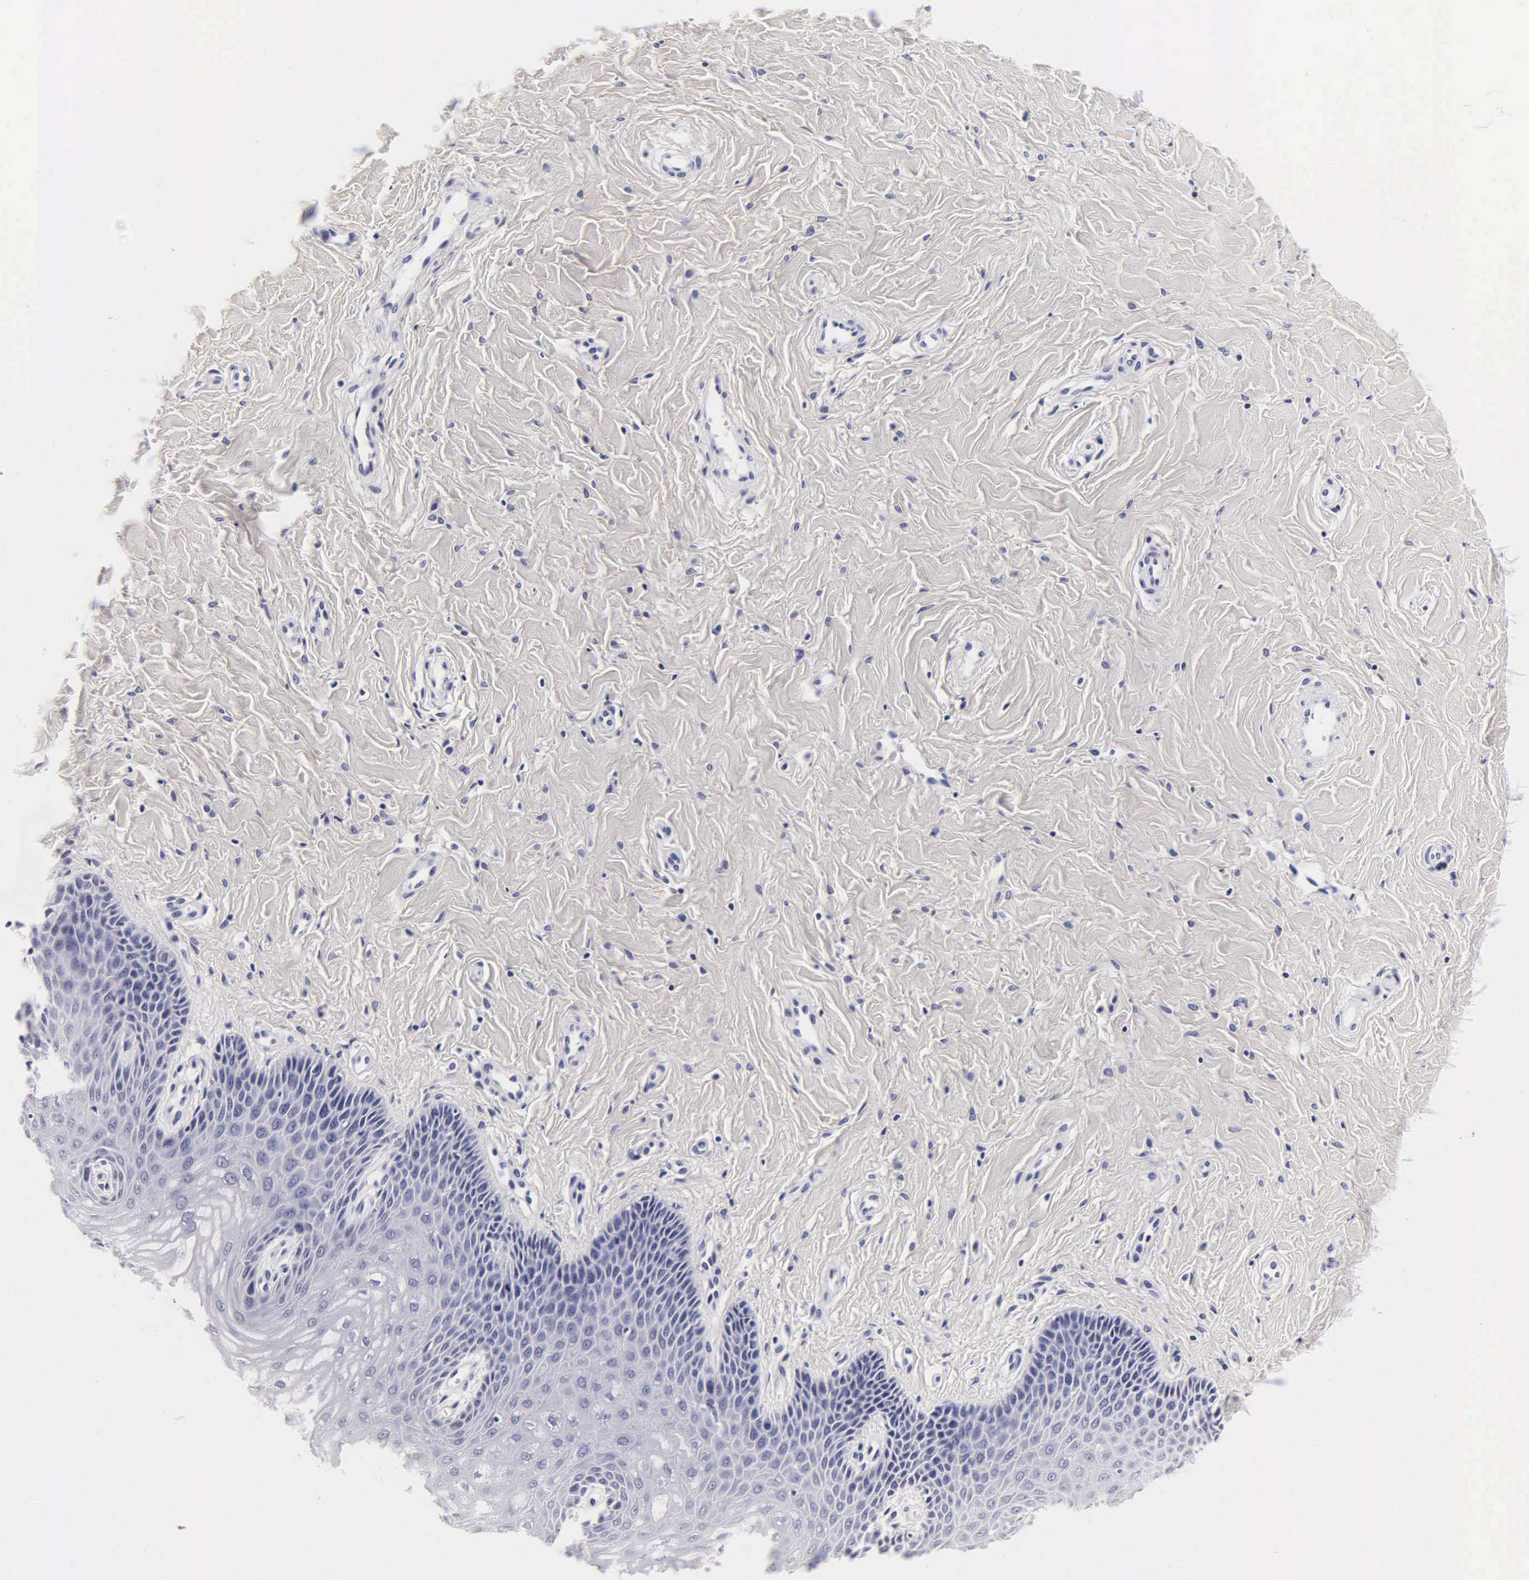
{"staining": {"intensity": "negative", "quantity": "none", "location": "none"}, "tissue": "vagina", "cell_type": "Squamous epithelial cells", "image_type": "normal", "snomed": [{"axis": "morphology", "description": "Normal tissue, NOS"}, {"axis": "topography", "description": "Vagina"}], "caption": "Immunohistochemical staining of benign human vagina demonstrates no significant positivity in squamous epithelial cells.", "gene": "CGB3", "patient": {"sex": "female", "age": 68}}